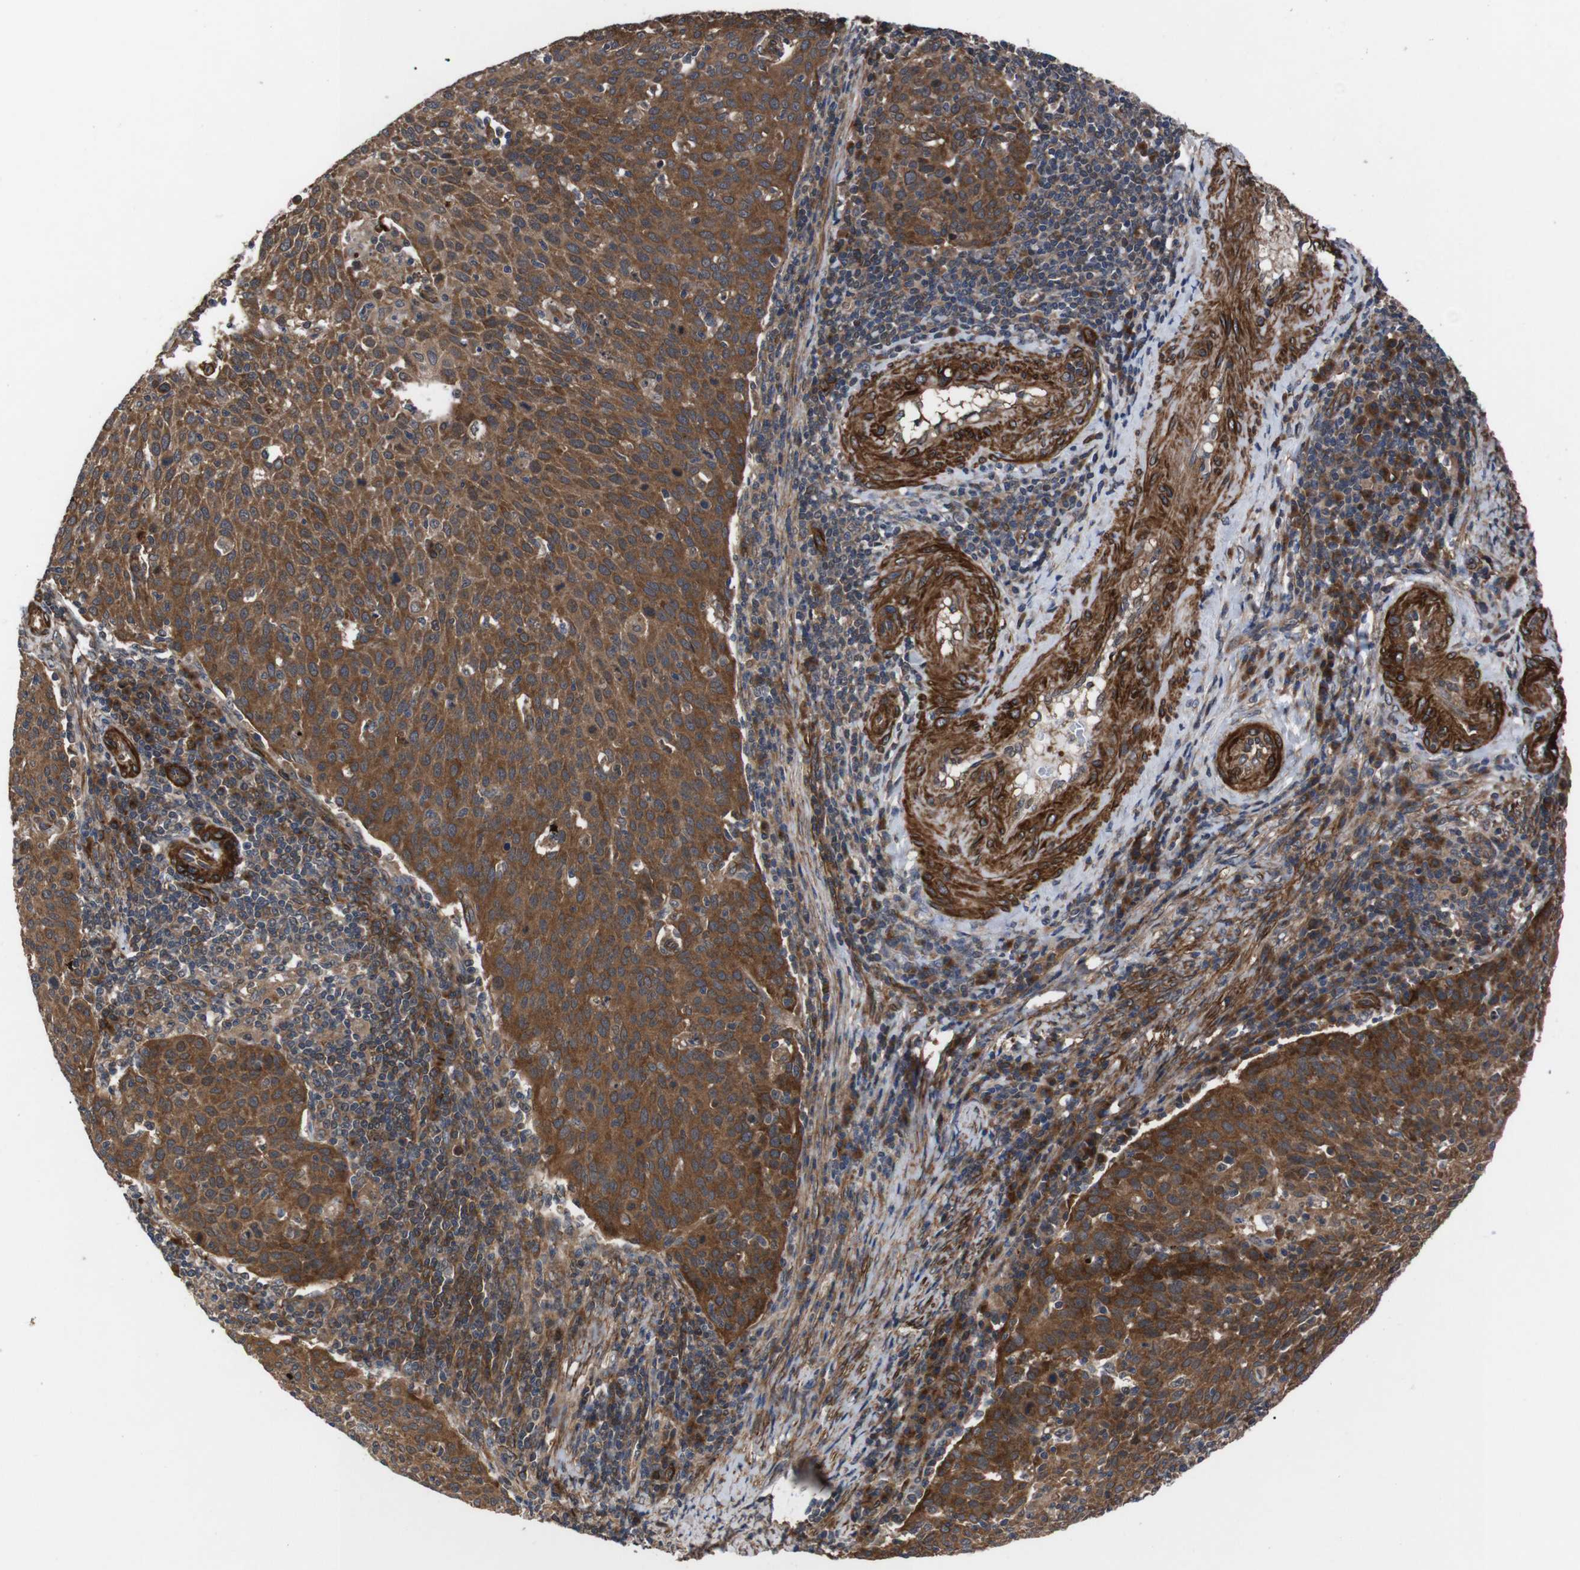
{"staining": {"intensity": "strong", "quantity": ">75%", "location": "cytoplasmic/membranous"}, "tissue": "cervical cancer", "cell_type": "Tumor cells", "image_type": "cancer", "snomed": [{"axis": "morphology", "description": "Squamous cell carcinoma, NOS"}, {"axis": "topography", "description": "Cervix"}], "caption": "Tumor cells exhibit high levels of strong cytoplasmic/membranous staining in about >75% of cells in cervical cancer.", "gene": "PAWR", "patient": {"sex": "female", "age": 38}}